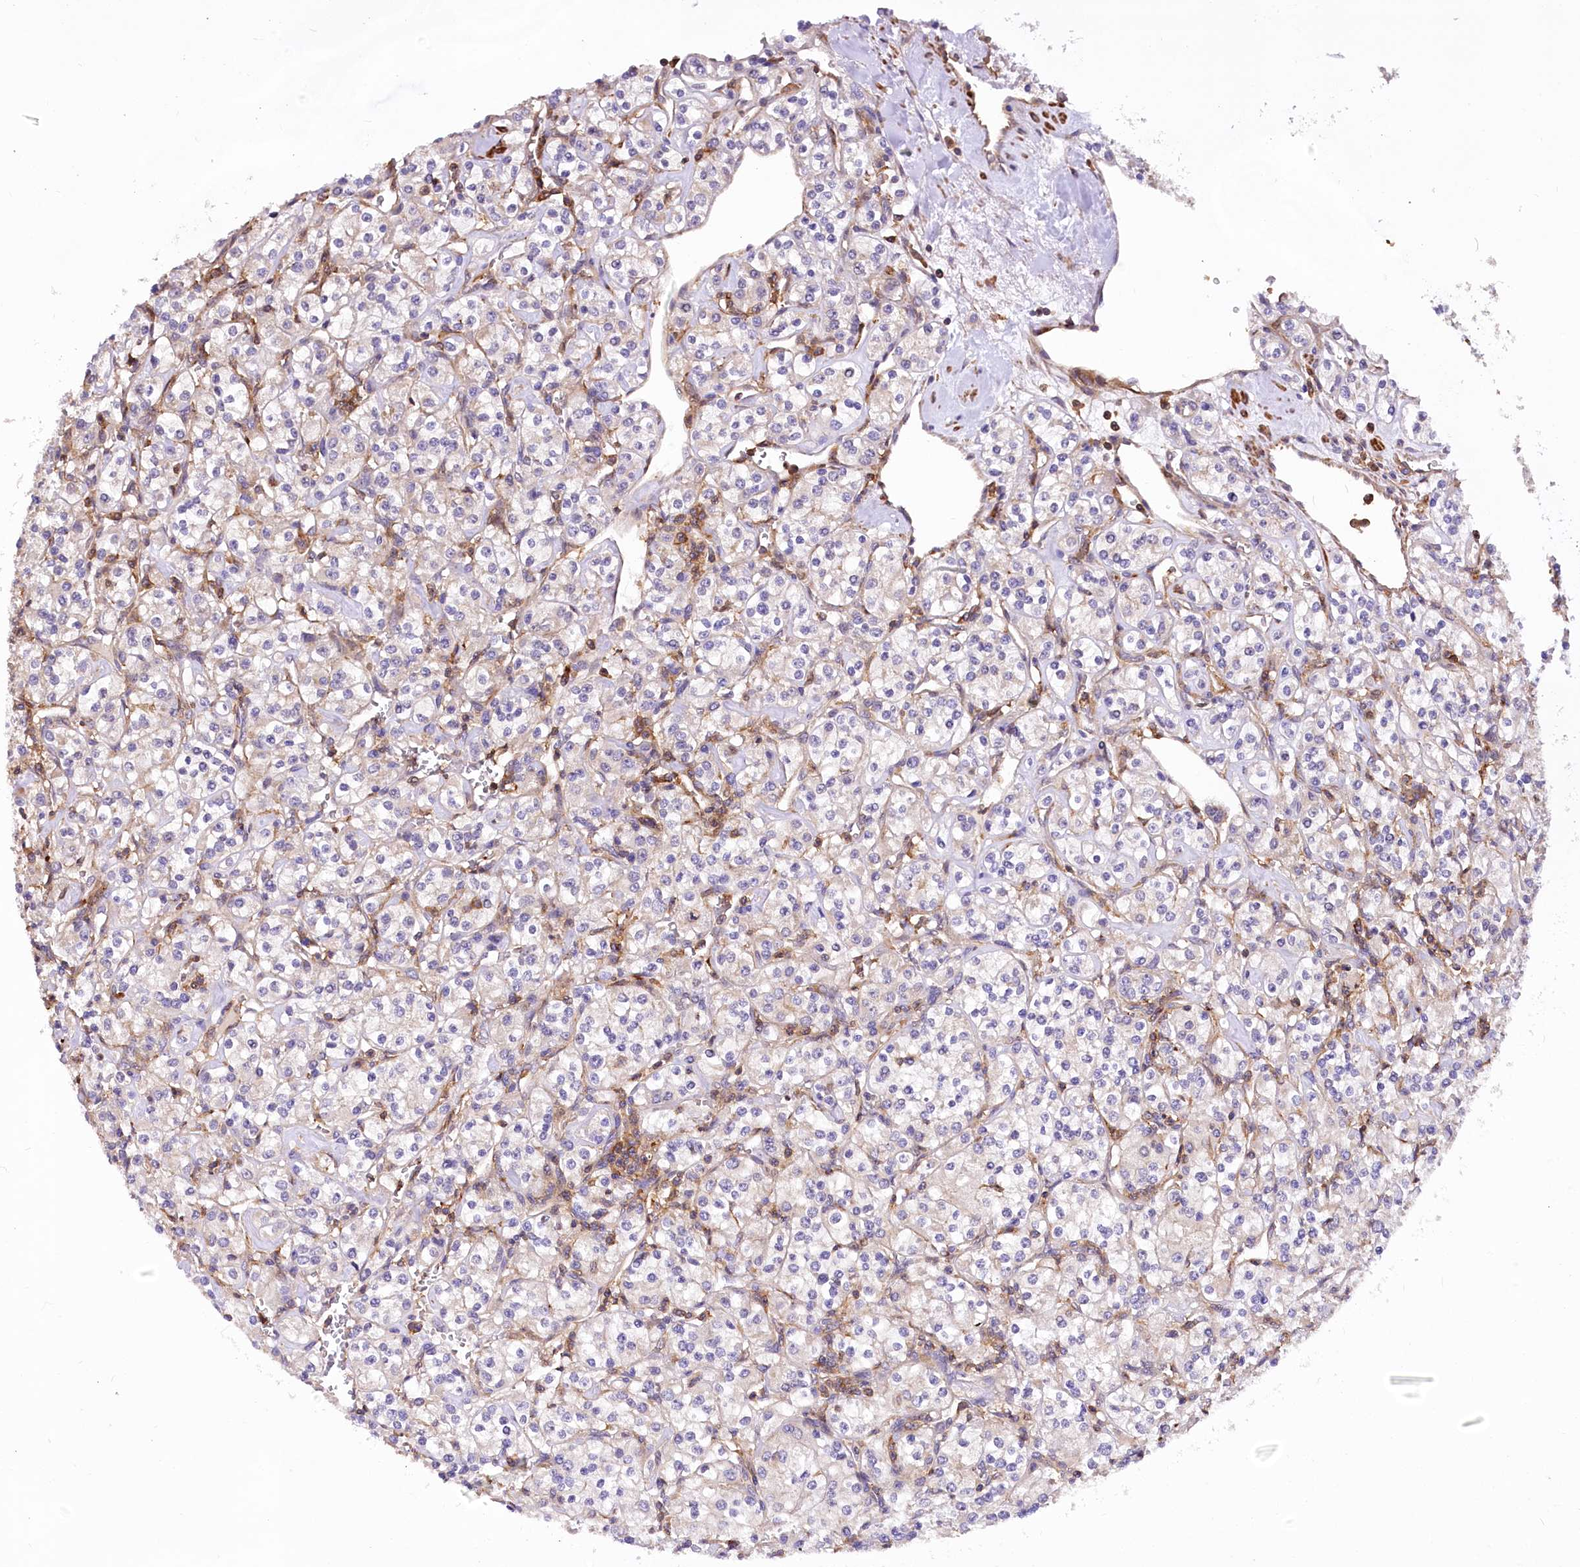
{"staining": {"intensity": "negative", "quantity": "none", "location": "none"}, "tissue": "renal cancer", "cell_type": "Tumor cells", "image_type": "cancer", "snomed": [{"axis": "morphology", "description": "Adenocarcinoma, NOS"}, {"axis": "topography", "description": "Kidney"}], "caption": "High magnification brightfield microscopy of renal adenocarcinoma stained with DAB (brown) and counterstained with hematoxylin (blue): tumor cells show no significant expression.", "gene": "DPP3", "patient": {"sex": "male", "age": 77}}